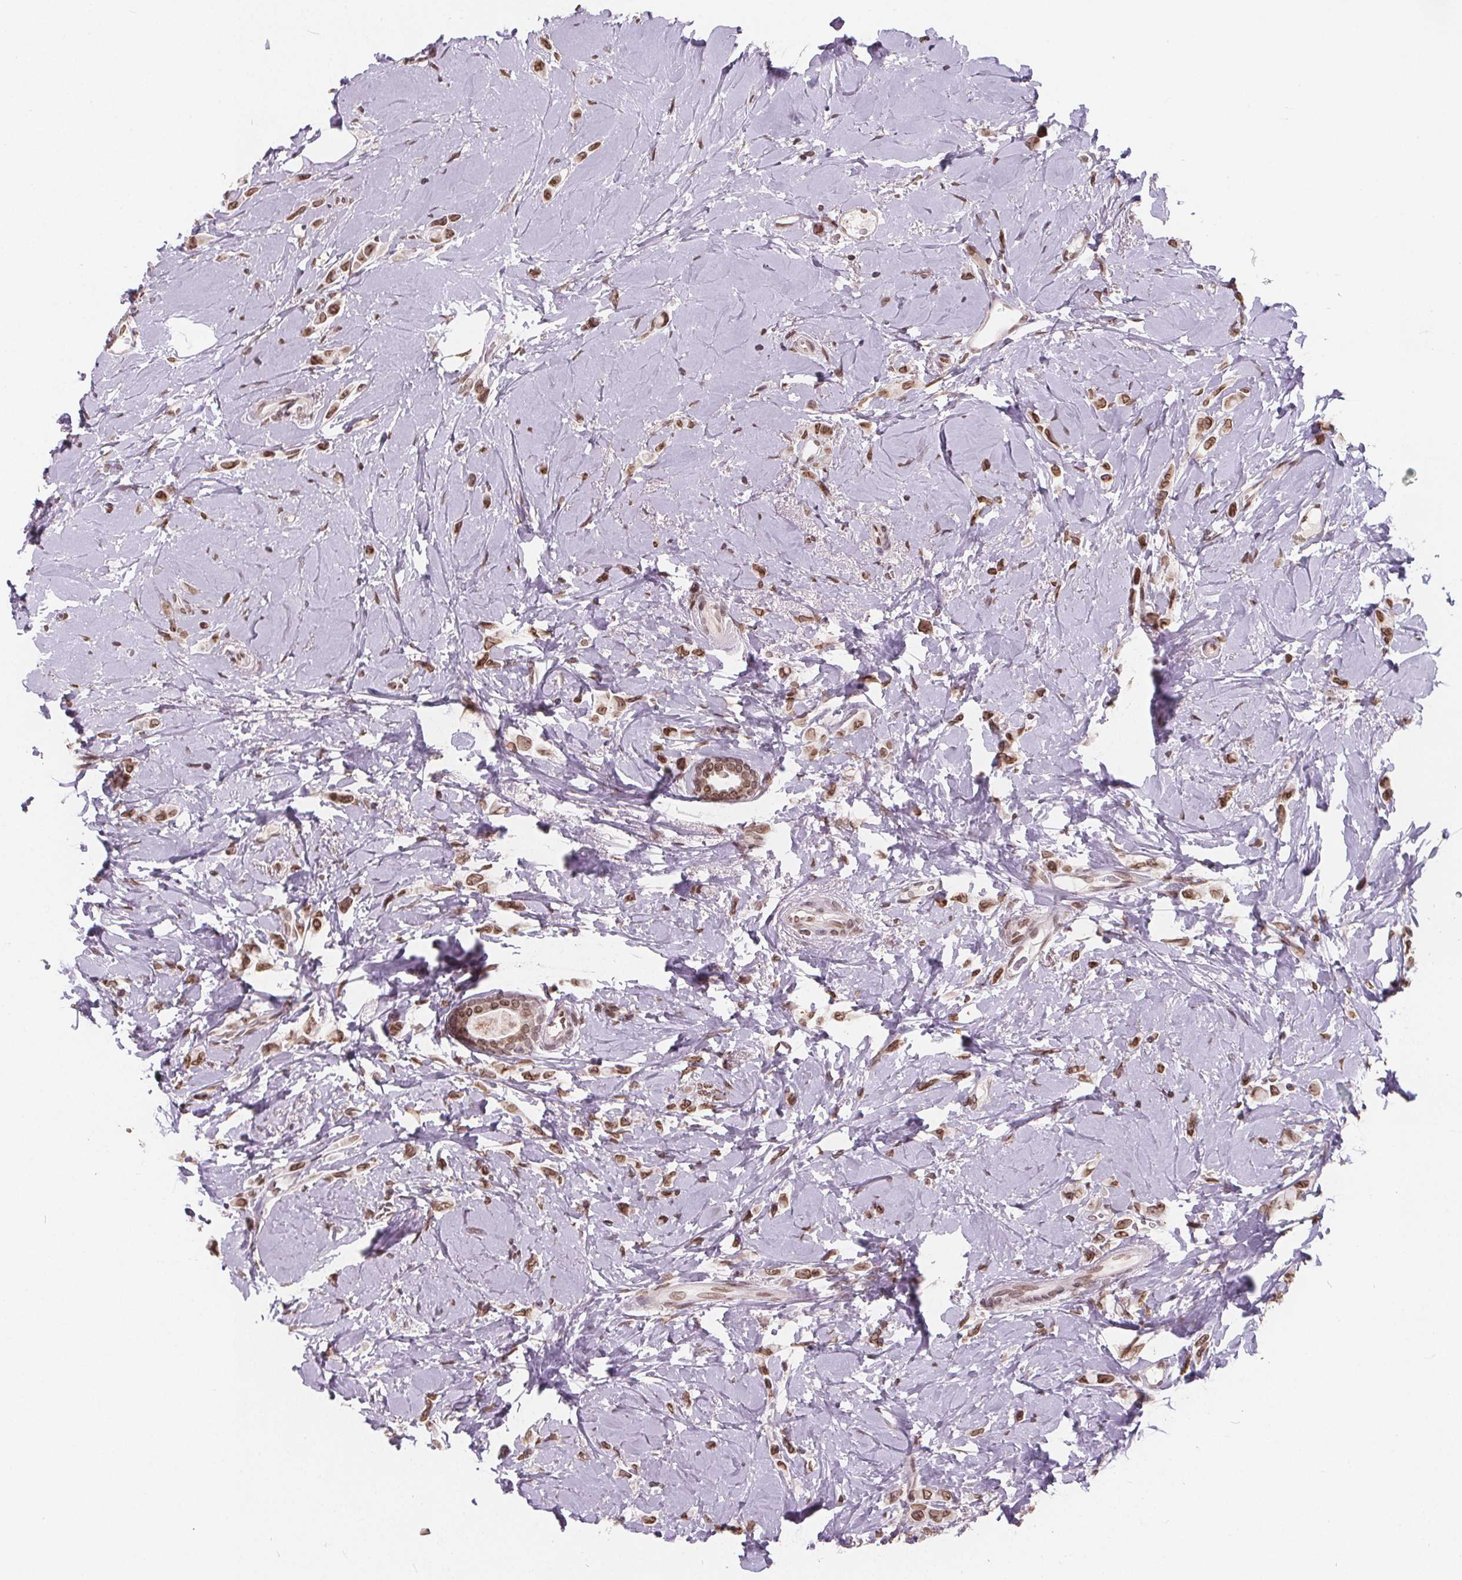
{"staining": {"intensity": "moderate", "quantity": ">75%", "location": "cytoplasmic/membranous,nuclear"}, "tissue": "breast cancer", "cell_type": "Tumor cells", "image_type": "cancer", "snomed": [{"axis": "morphology", "description": "Duct carcinoma"}, {"axis": "topography", "description": "Breast"}], "caption": "This image displays immunohistochemistry staining of human breast cancer, with medium moderate cytoplasmic/membranous and nuclear positivity in about >75% of tumor cells.", "gene": "TTC39C", "patient": {"sex": "female", "age": 84}}